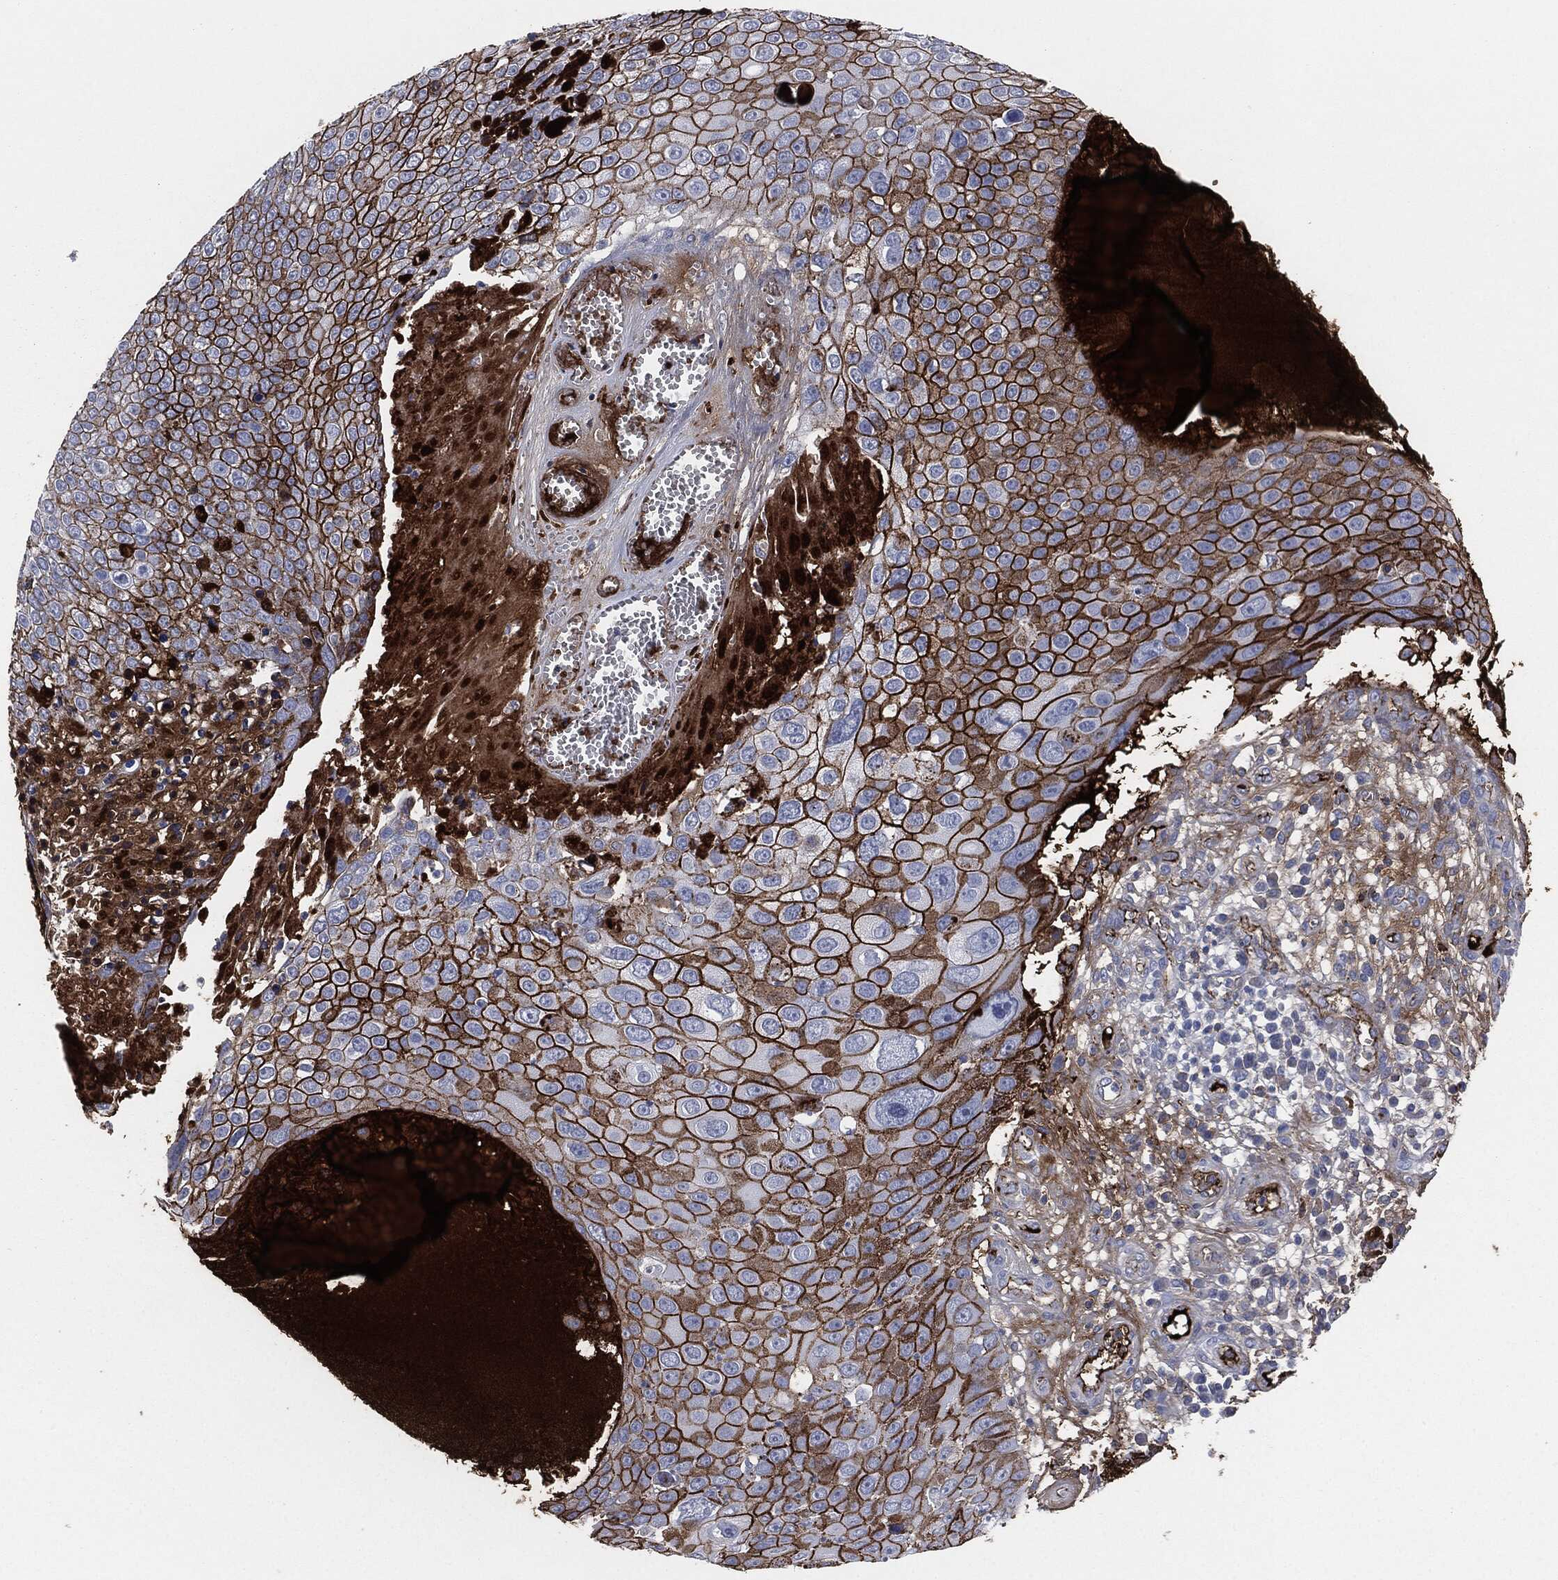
{"staining": {"intensity": "strong", "quantity": "25%-75%", "location": "cytoplasmic/membranous"}, "tissue": "skin cancer", "cell_type": "Tumor cells", "image_type": "cancer", "snomed": [{"axis": "morphology", "description": "Squamous cell carcinoma, NOS"}, {"axis": "topography", "description": "Skin"}], "caption": "IHC of skin squamous cell carcinoma reveals high levels of strong cytoplasmic/membranous staining in about 25%-75% of tumor cells. (IHC, brightfield microscopy, high magnification).", "gene": "APOB", "patient": {"sex": "male", "age": 71}}